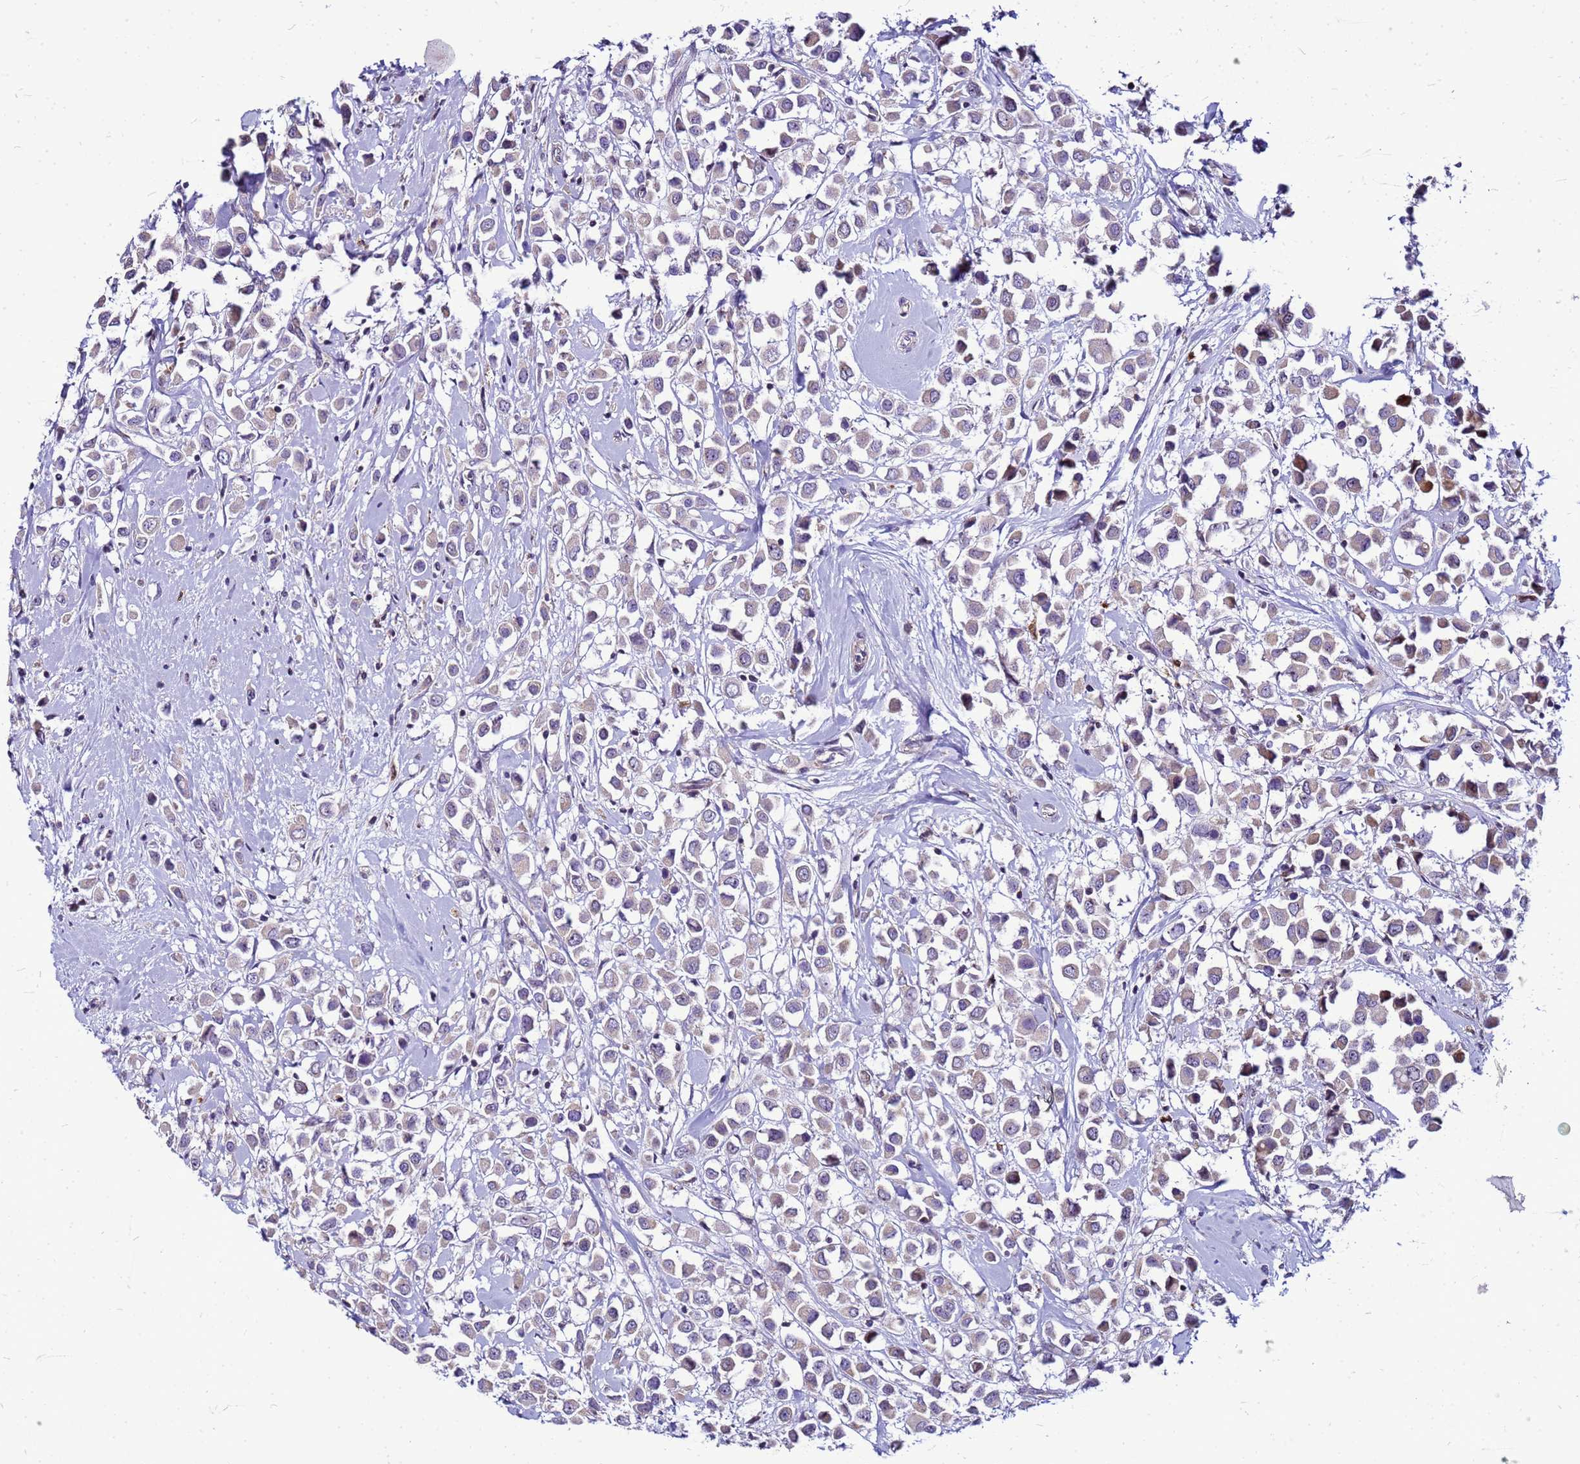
{"staining": {"intensity": "negative", "quantity": "none", "location": "none"}, "tissue": "breast cancer", "cell_type": "Tumor cells", "image_type": "cancer", "snomed": [{"axis": "morphology", "description": "Duct carcinoma"}, {"axis": "topography", "description": "Breast"}], "caption": "DAB (3,3'-diaminobenzidine) immunohistochemical staining of human breast cancer (invasive ductal carcinoma) shows no significant positivity in tumor cells.", "gene": "VPS4B", "patient": {"sex": "female", "age": 87}}